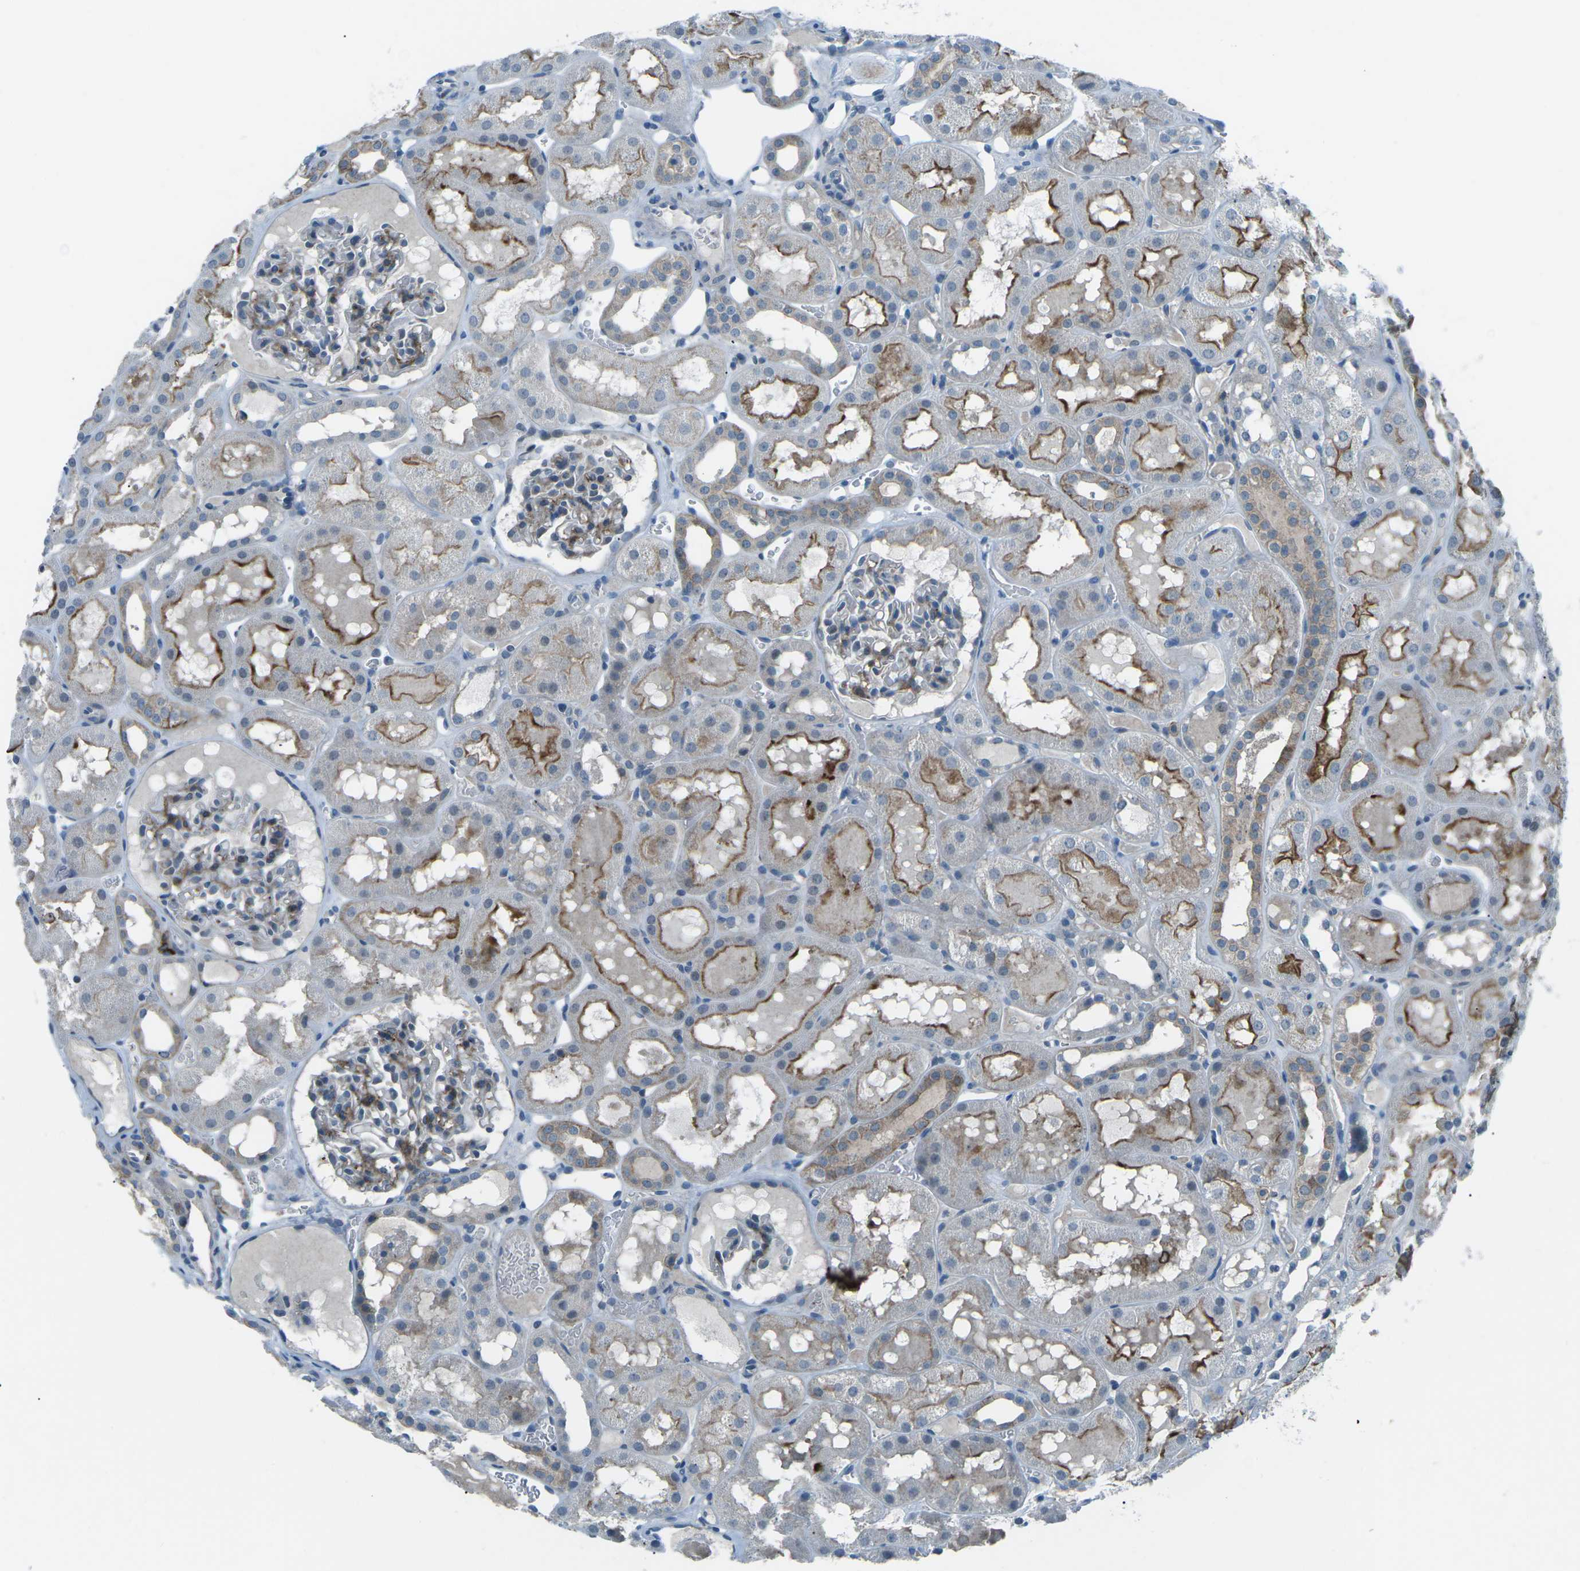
{"staining": {"intensity": "moderate", "quantity": "25%-75%", "location": "cytoplasmic/membranous"}, "tissue": "kidney", "cell_type": "Cells in glomeruli", "image_type": "normal", "snomed": [{"axis": "morphology", "description": "Normal tissue, NOS"}, {"axis": "topography", "description": "Kidney"}, {"axis": "topography", "description": "Urinary bladder"}], "caption": "IHC of benign human kidney exhibits medium levels of moderate cytoplasmic/membranous positivity in about 25%-75% of cells in glomeruli. (DAB (3,3'-diaminobenzidine) IHC, brown staining for protein, blue staining for nuclei).", "gene": "PRKCA", "patient": {"sex": "male", "age": 16}}